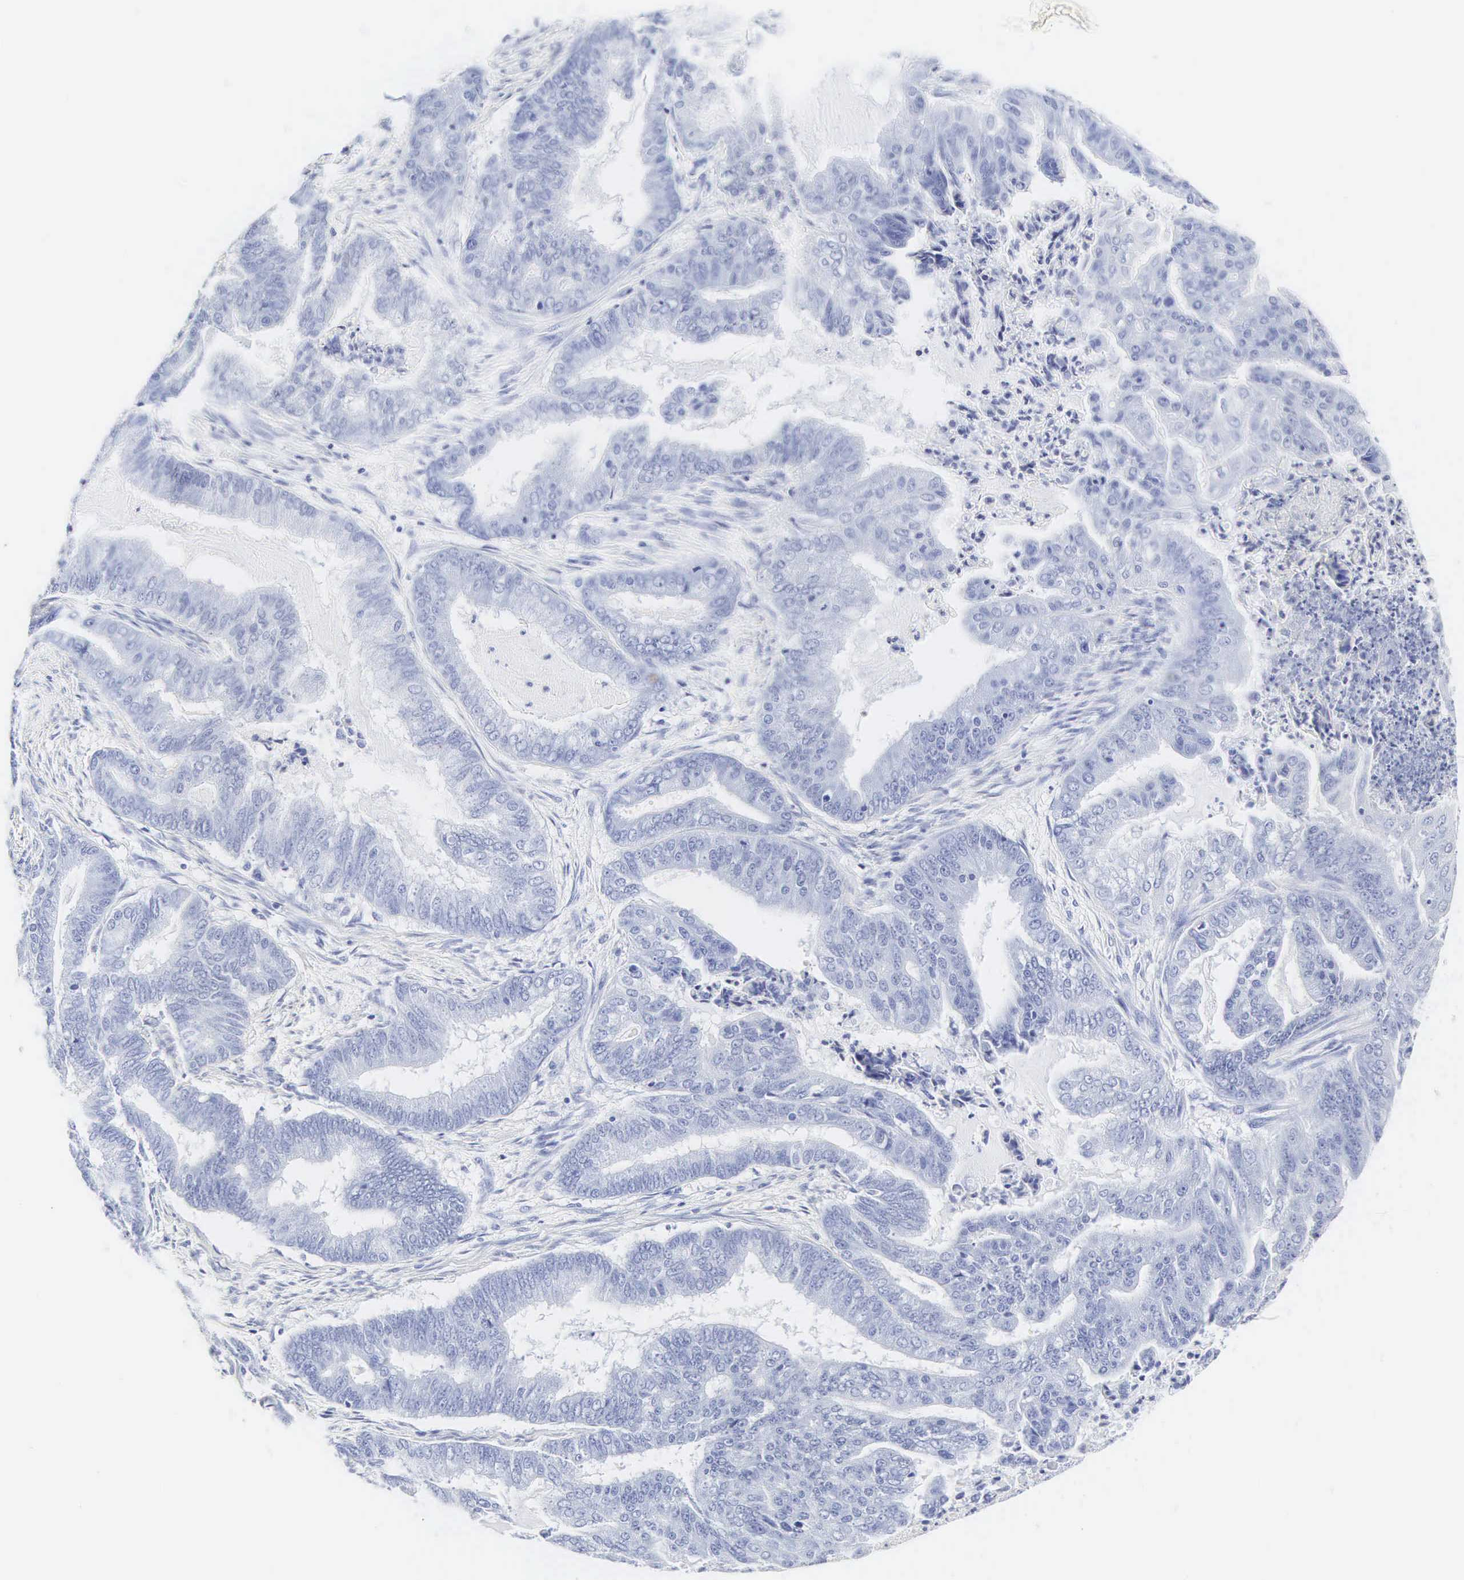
{"staining": {"intensity": "negative", "quantity": "none", "location": "none"}, "tissue": "endometrial cancer", "cell_type": "Tumor cells", "image_type": "cancer", "snomed": [{"axis": "morphology", "description": "Adenocarcinoma, NOS"}, {"axis": "topography", "description": "Endometrium"}], "caption": "Adenocarcinoma (endometrial) was stained to show a protein in brown. There is no significant expression in tumor cells.", "gene": "INS", "patient": {"sex": "female", "age": 63}}